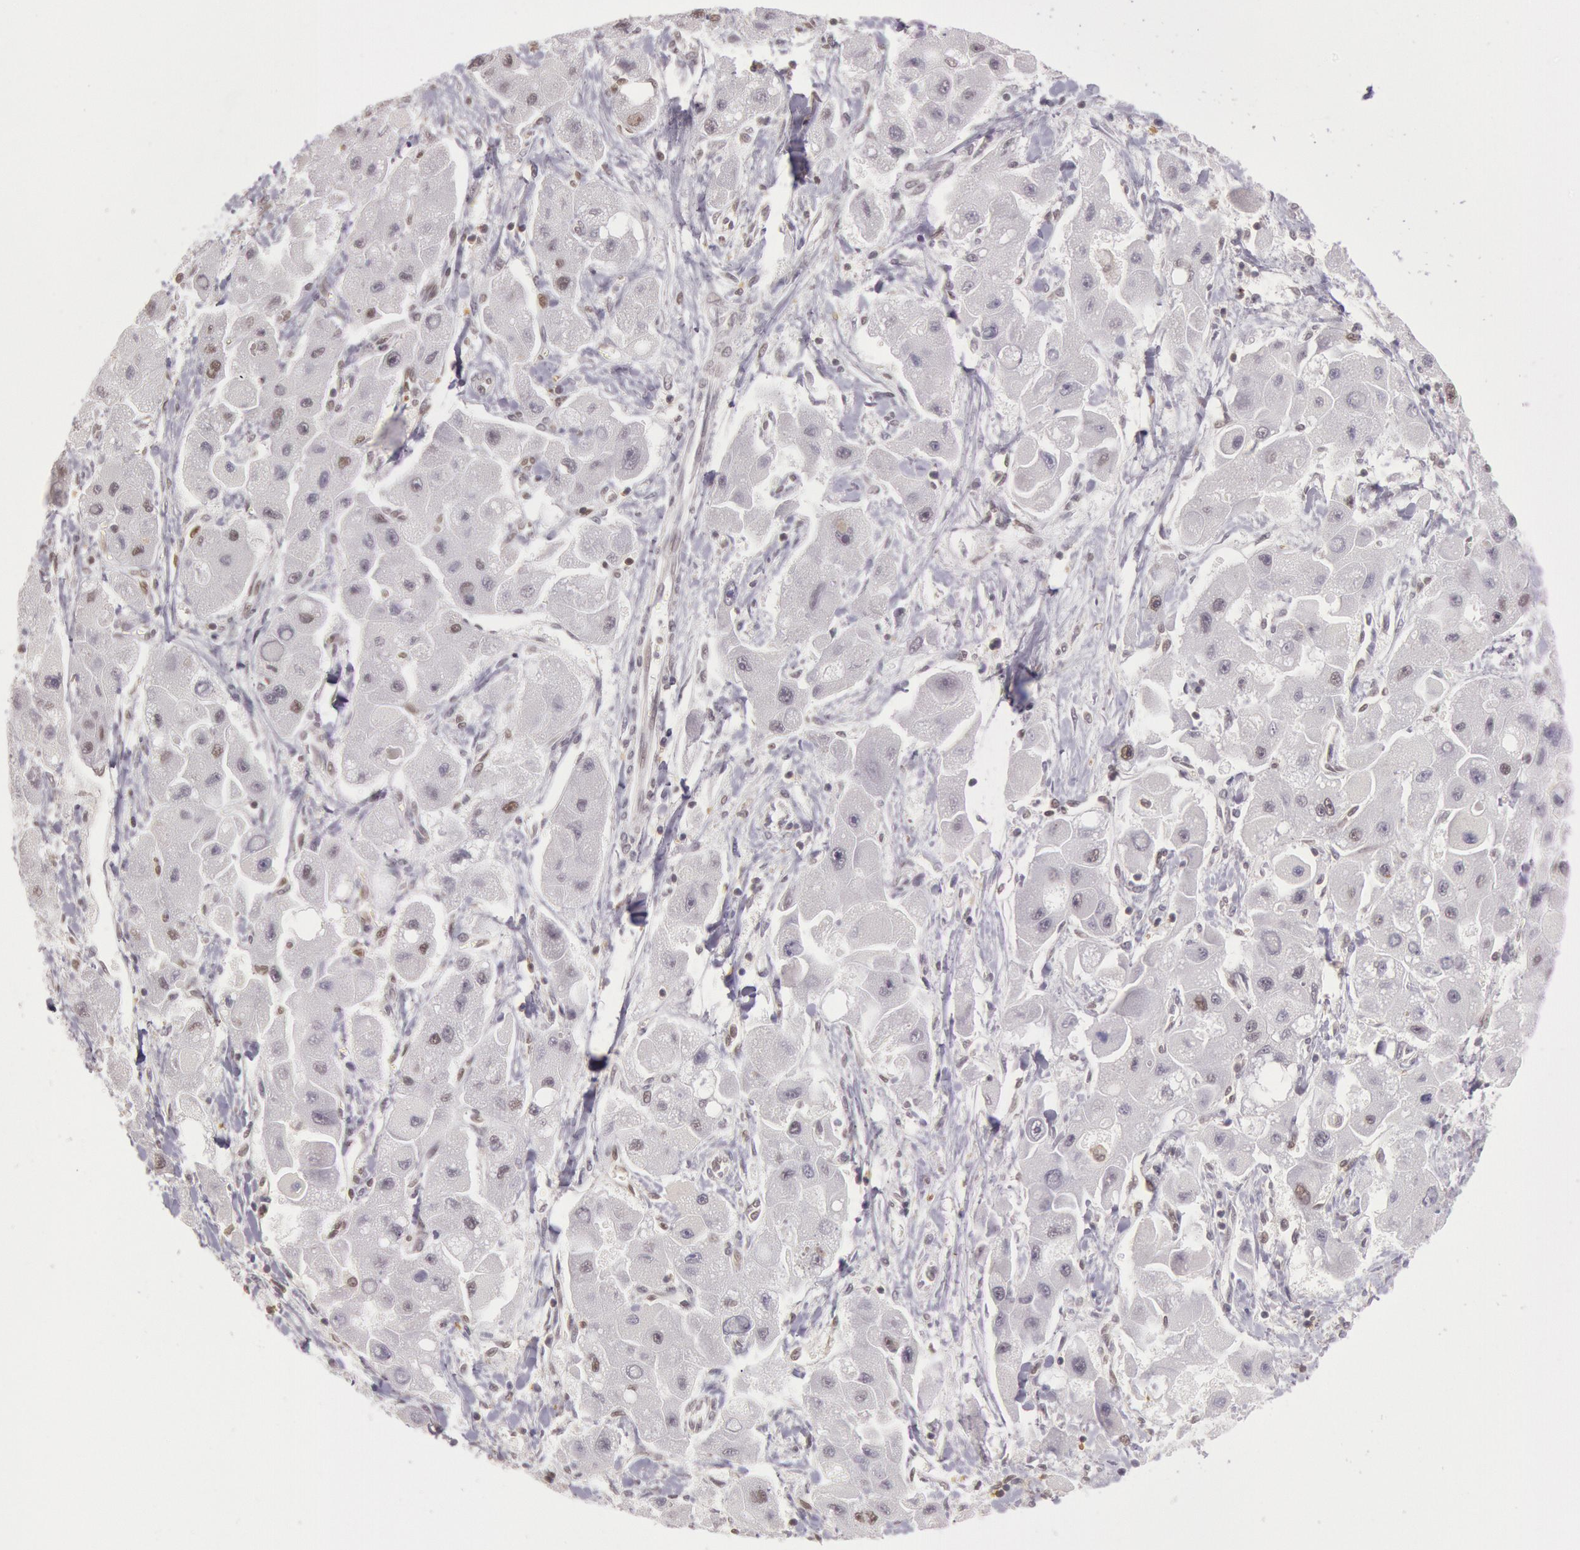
{"staining": {"intensity": "weak", "quantity": "25%-75%", "location": "nuclear"}, "tissue": "liver cancer", "cell_type": "Tumor cells", "image_type": "cancer", "snomed": [{"axis": "morphology", "description": "Carcinoma, Hepatocellular, NOS"}, {"axis": "topography", "description": "Liver"}], "caption": "Hepatocellular carcinoma (liver) tissue reveals weak nuclear staining in about 25%-75% of tumor cells", "gene": "ESS2", "patient": {"sex": "male", "age": 24}}